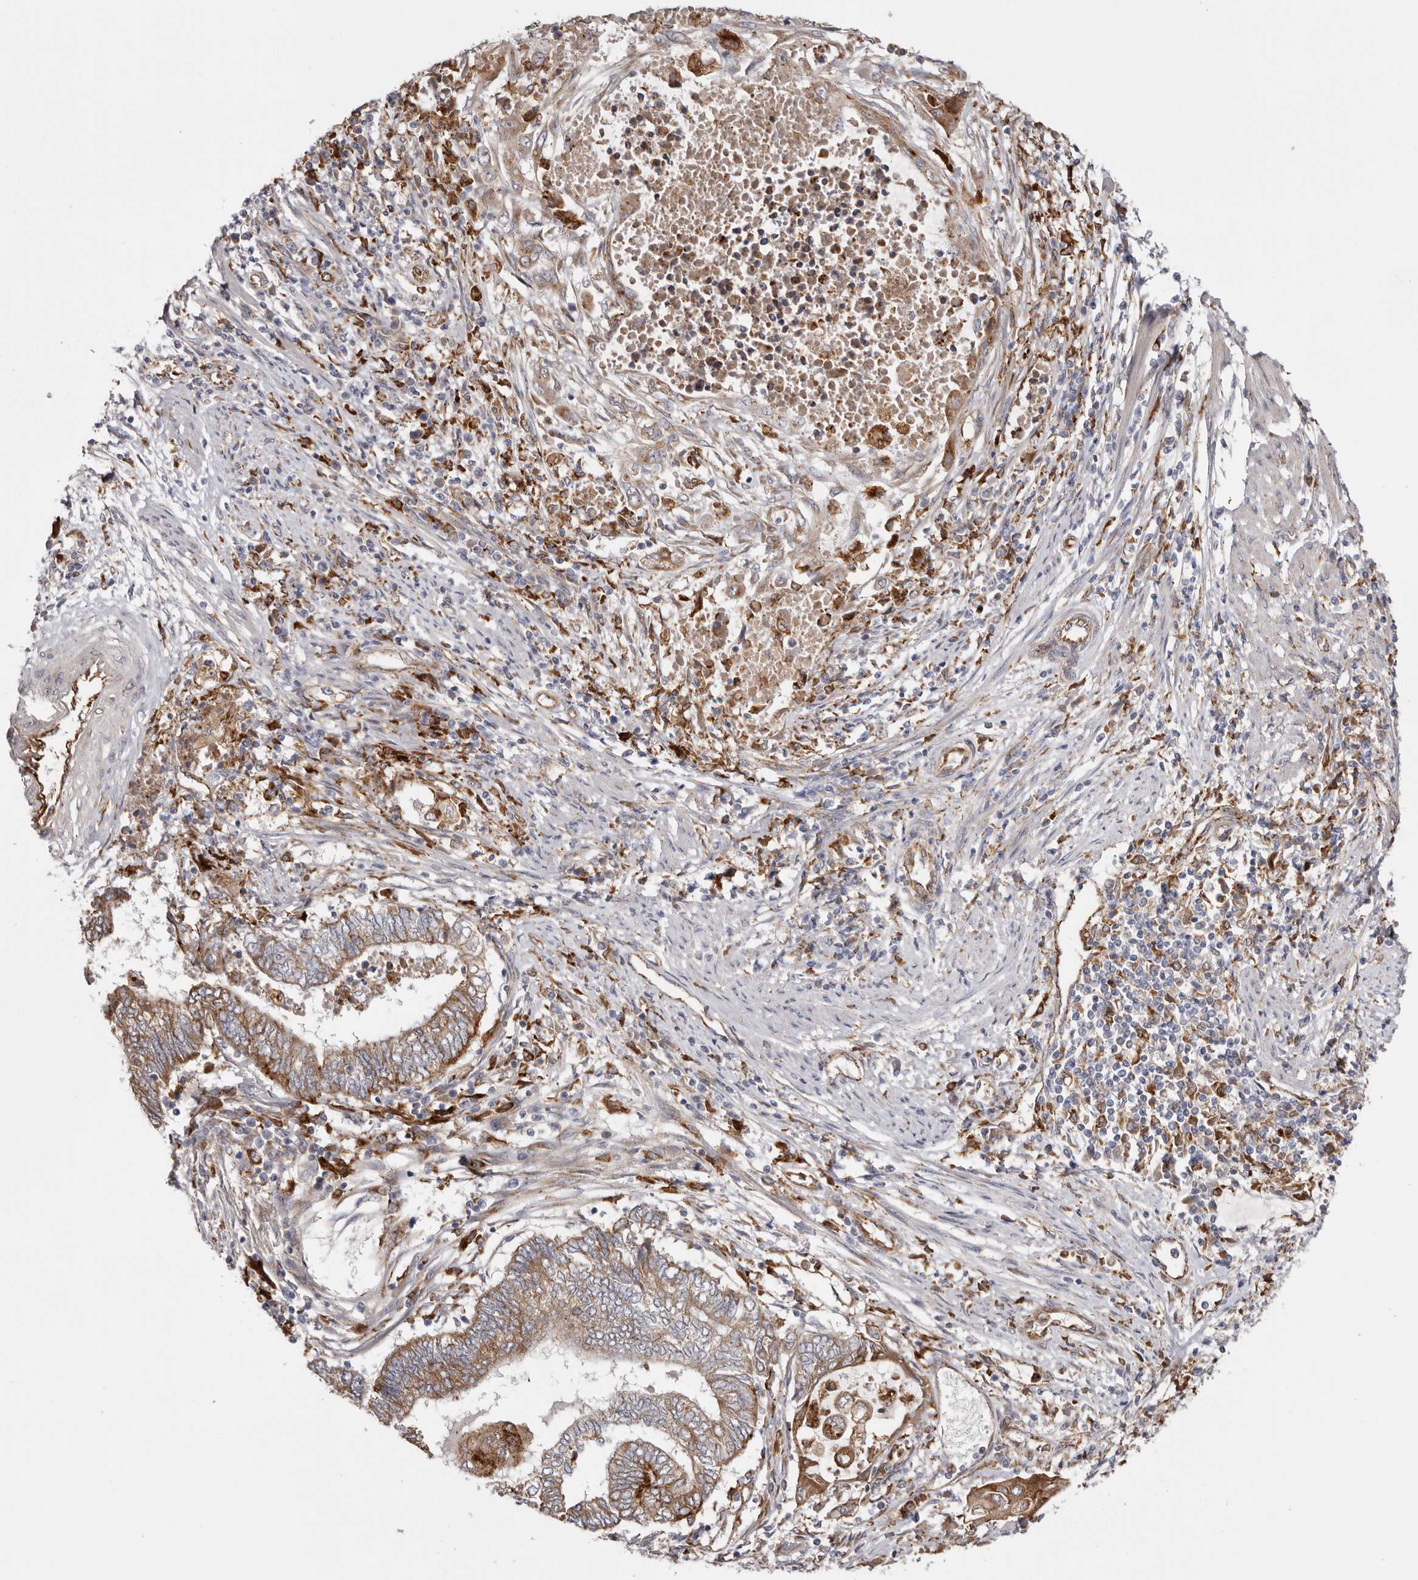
{"staining": {"intensity": "moderate", "quantity": ">75%", "location": "cytoplasmic/membranous"}, "tissue": "endometrial cancer", "cell_type": "Tumor cells", "image_type": "cancer", "snomed": [{"axis": "morphology", "description": "Adenocarcinoma, NOS"}, {"axis": "topography", "description": "Uterus"}, {"axis": "topography", "description": "Endometrium"}], "caption": "The histopathology image shows immunohistochemical staining of endometrial cancer (adenocarcinoma). There is moderate cytoplasmic/membranous staining is present in about >75% of tumor cells.", "gene": "GRN", "patient": {"sex": "female", "age": 70}}